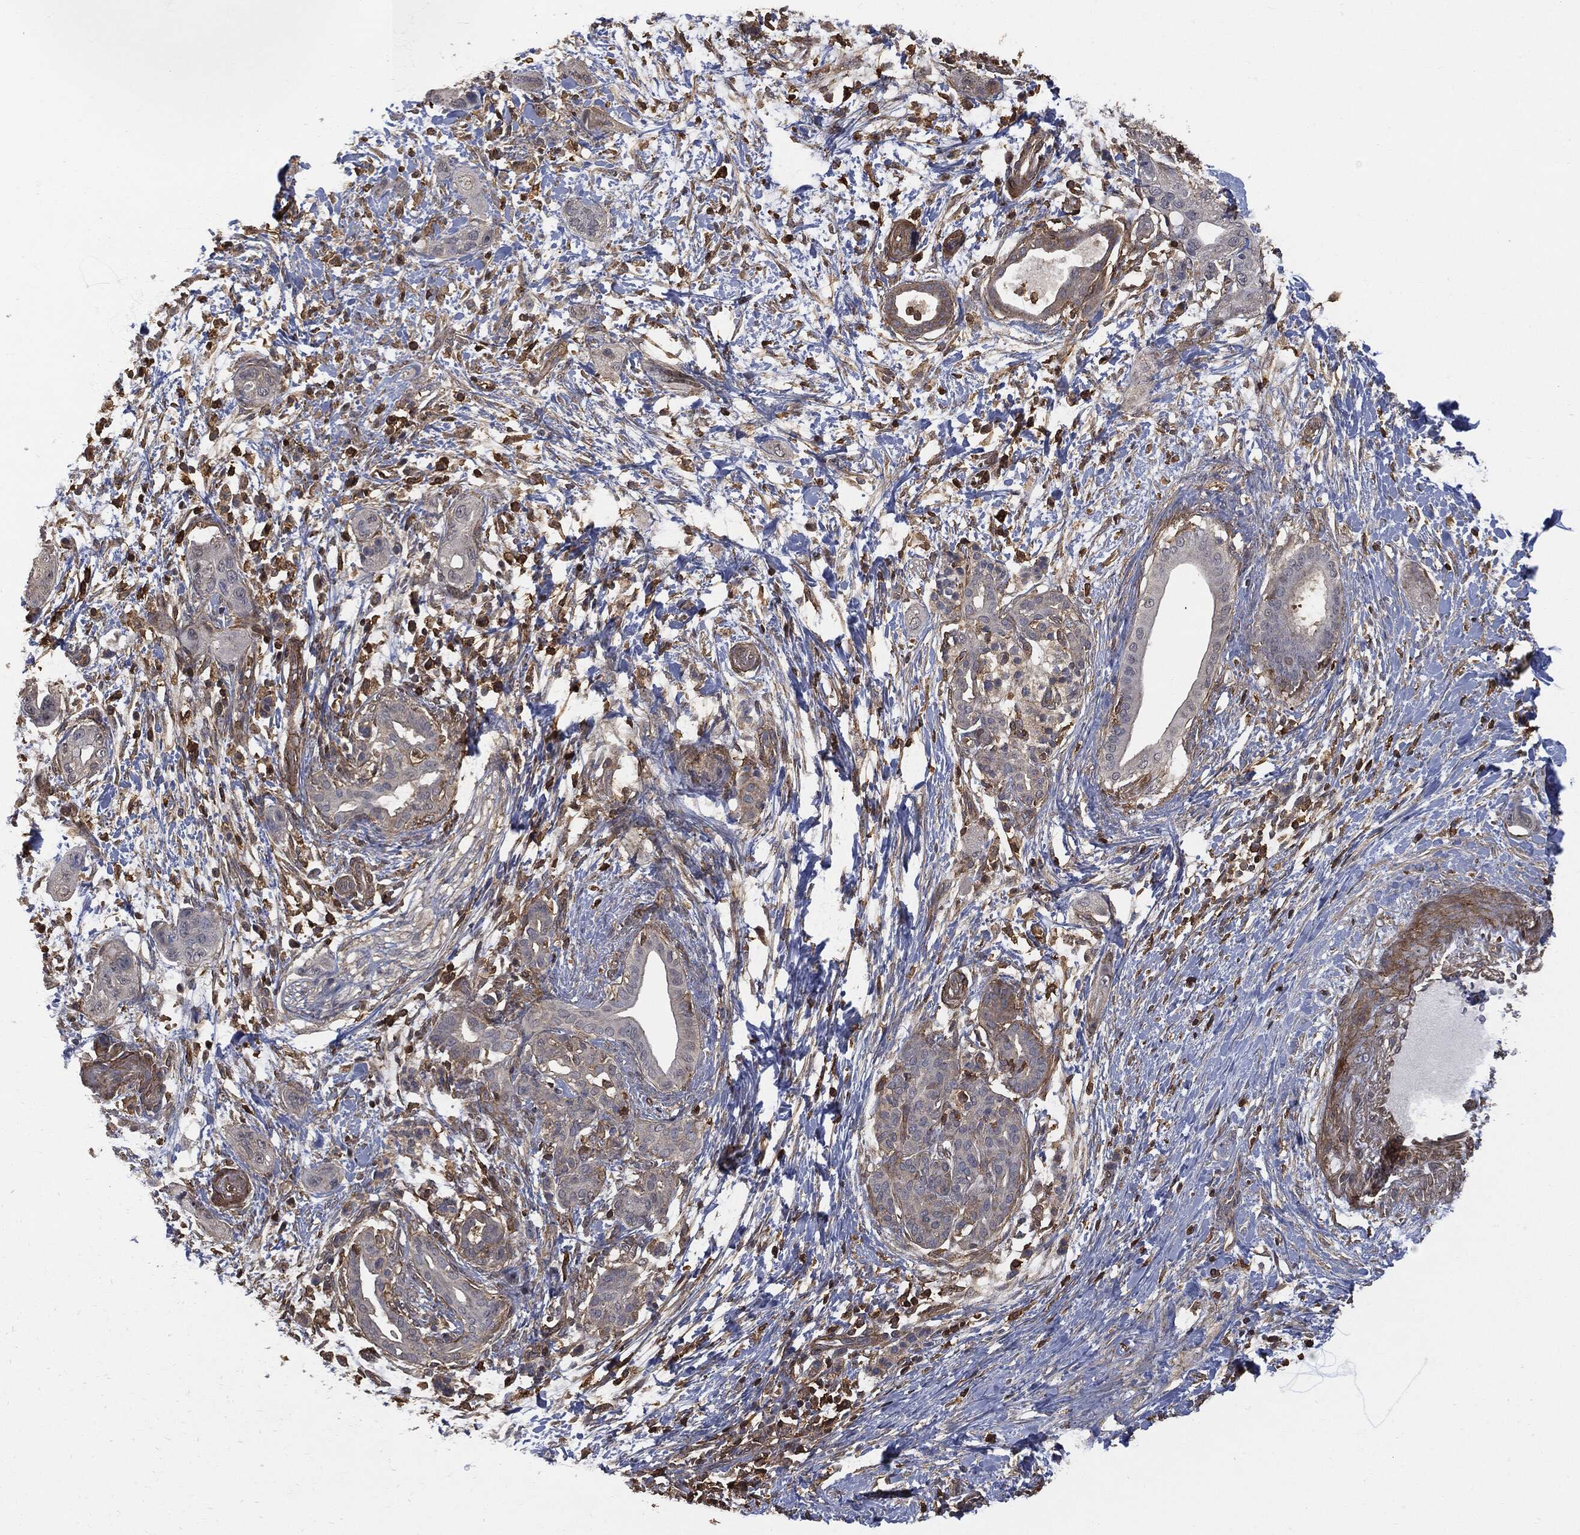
{"staining": {"intensity": "weak", "quantity": "<25%", "location": "cytoplasmic/membranous"}, "tissue": "pancreatic cancer", "cell_type": "Tumor cells", "image_type": "cancer", "snomed": [{"axis": "morphology", "description": "Adenocarcinoma, NOS"}, {"axis": "topography", "description": "Pancreas"}], "caption": "An image of pancreatic adenocarcinoma stained for a protein demonstrates no brown staining in tumor cells.", "gene": "PSMB10", "patient": {"sex": "male", "age": 44}}